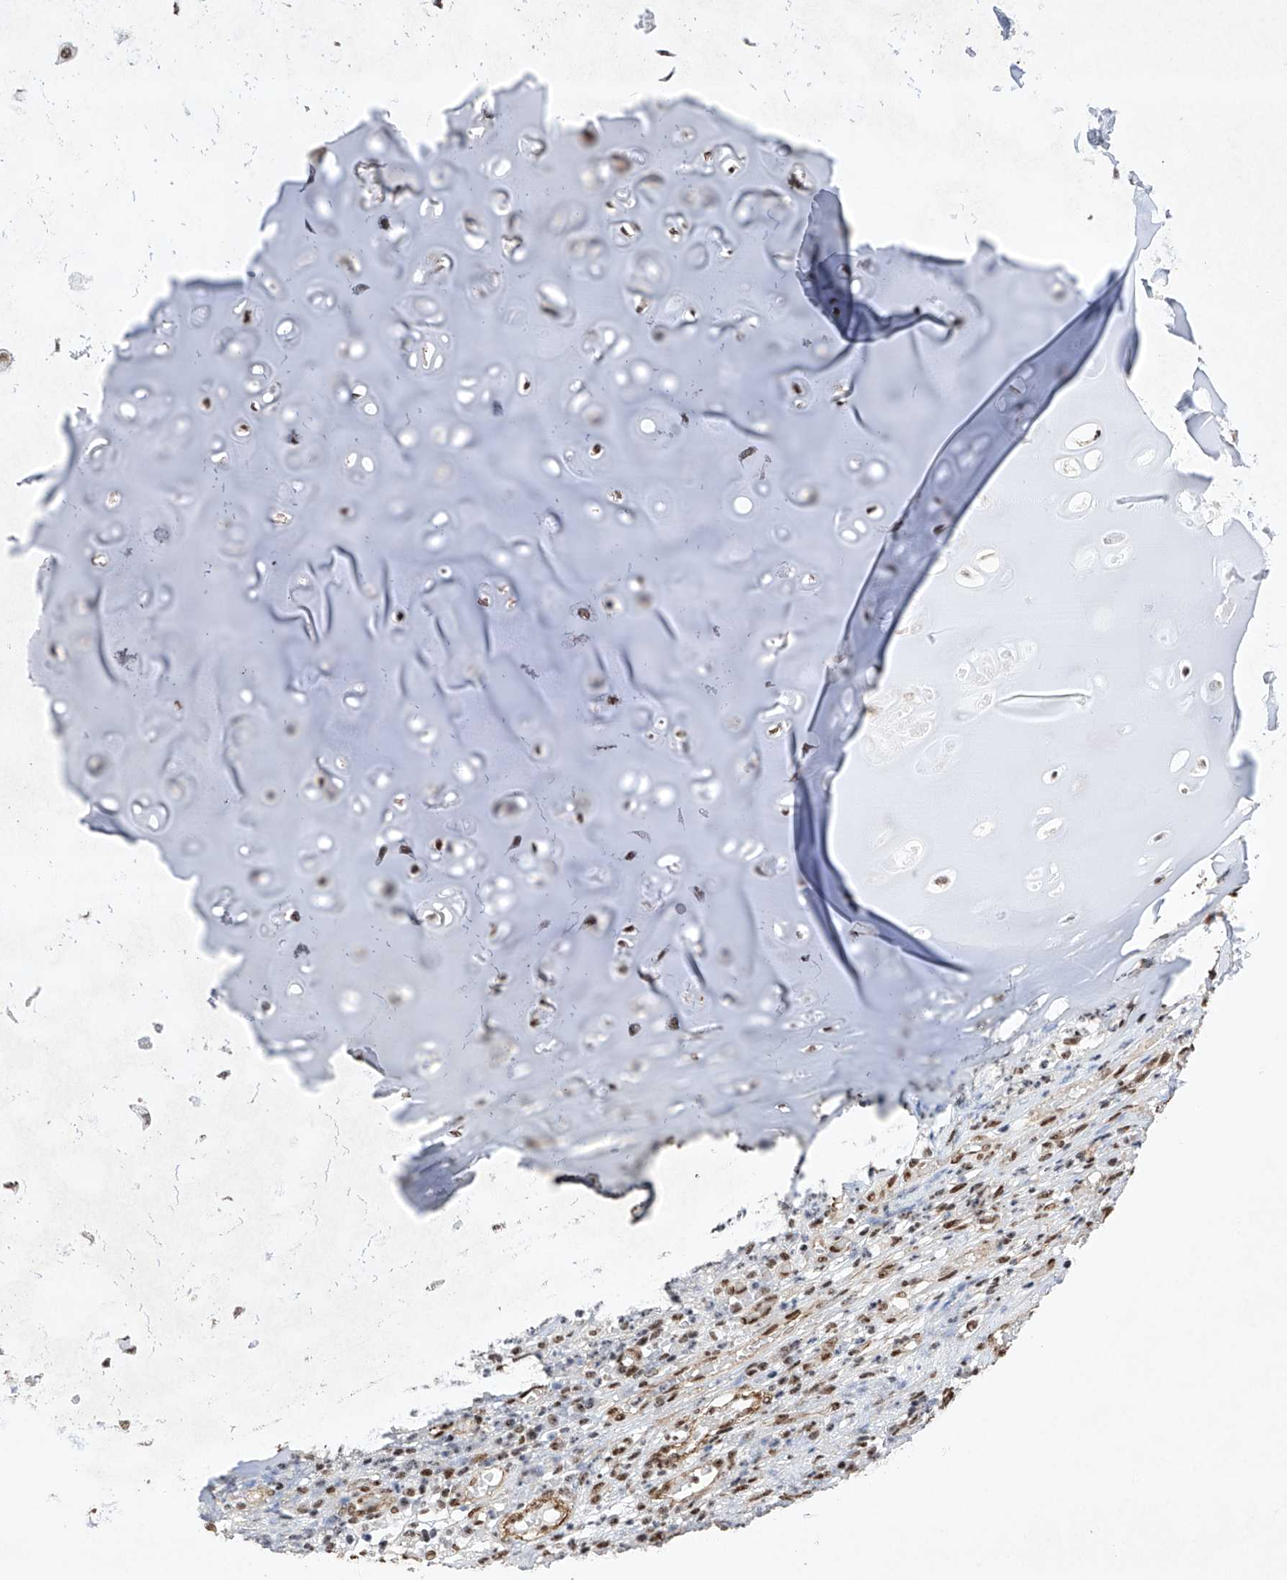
{"staining": {"intensity": "weak", "quantity": "25%-75%", "location": "cytoplasmic/membranous"}, "tissue": "adipose tissue", "cell_type": "Adipocytes", "image_type": "normal", "snomed": [{"axis": "morphology", "description": "Normal tissue, NOS"}, {"axis": "morphology", "description": "Basal cell carcinoma"}, {"axis": "topography", "description": "Cartilage tissue"}, {"axis": "topography", "description": "Nasopharynx"}, {"axis": "topography", "description": "Oral tissue"}], "caption": "Adipose tissue stained with a brown dye displays weak cytoplasmic/membranous positive staining in about 25%-75% of adipocytes.", "gene": "NFATC4", "patient": {"sex": "female", "age": 77}}